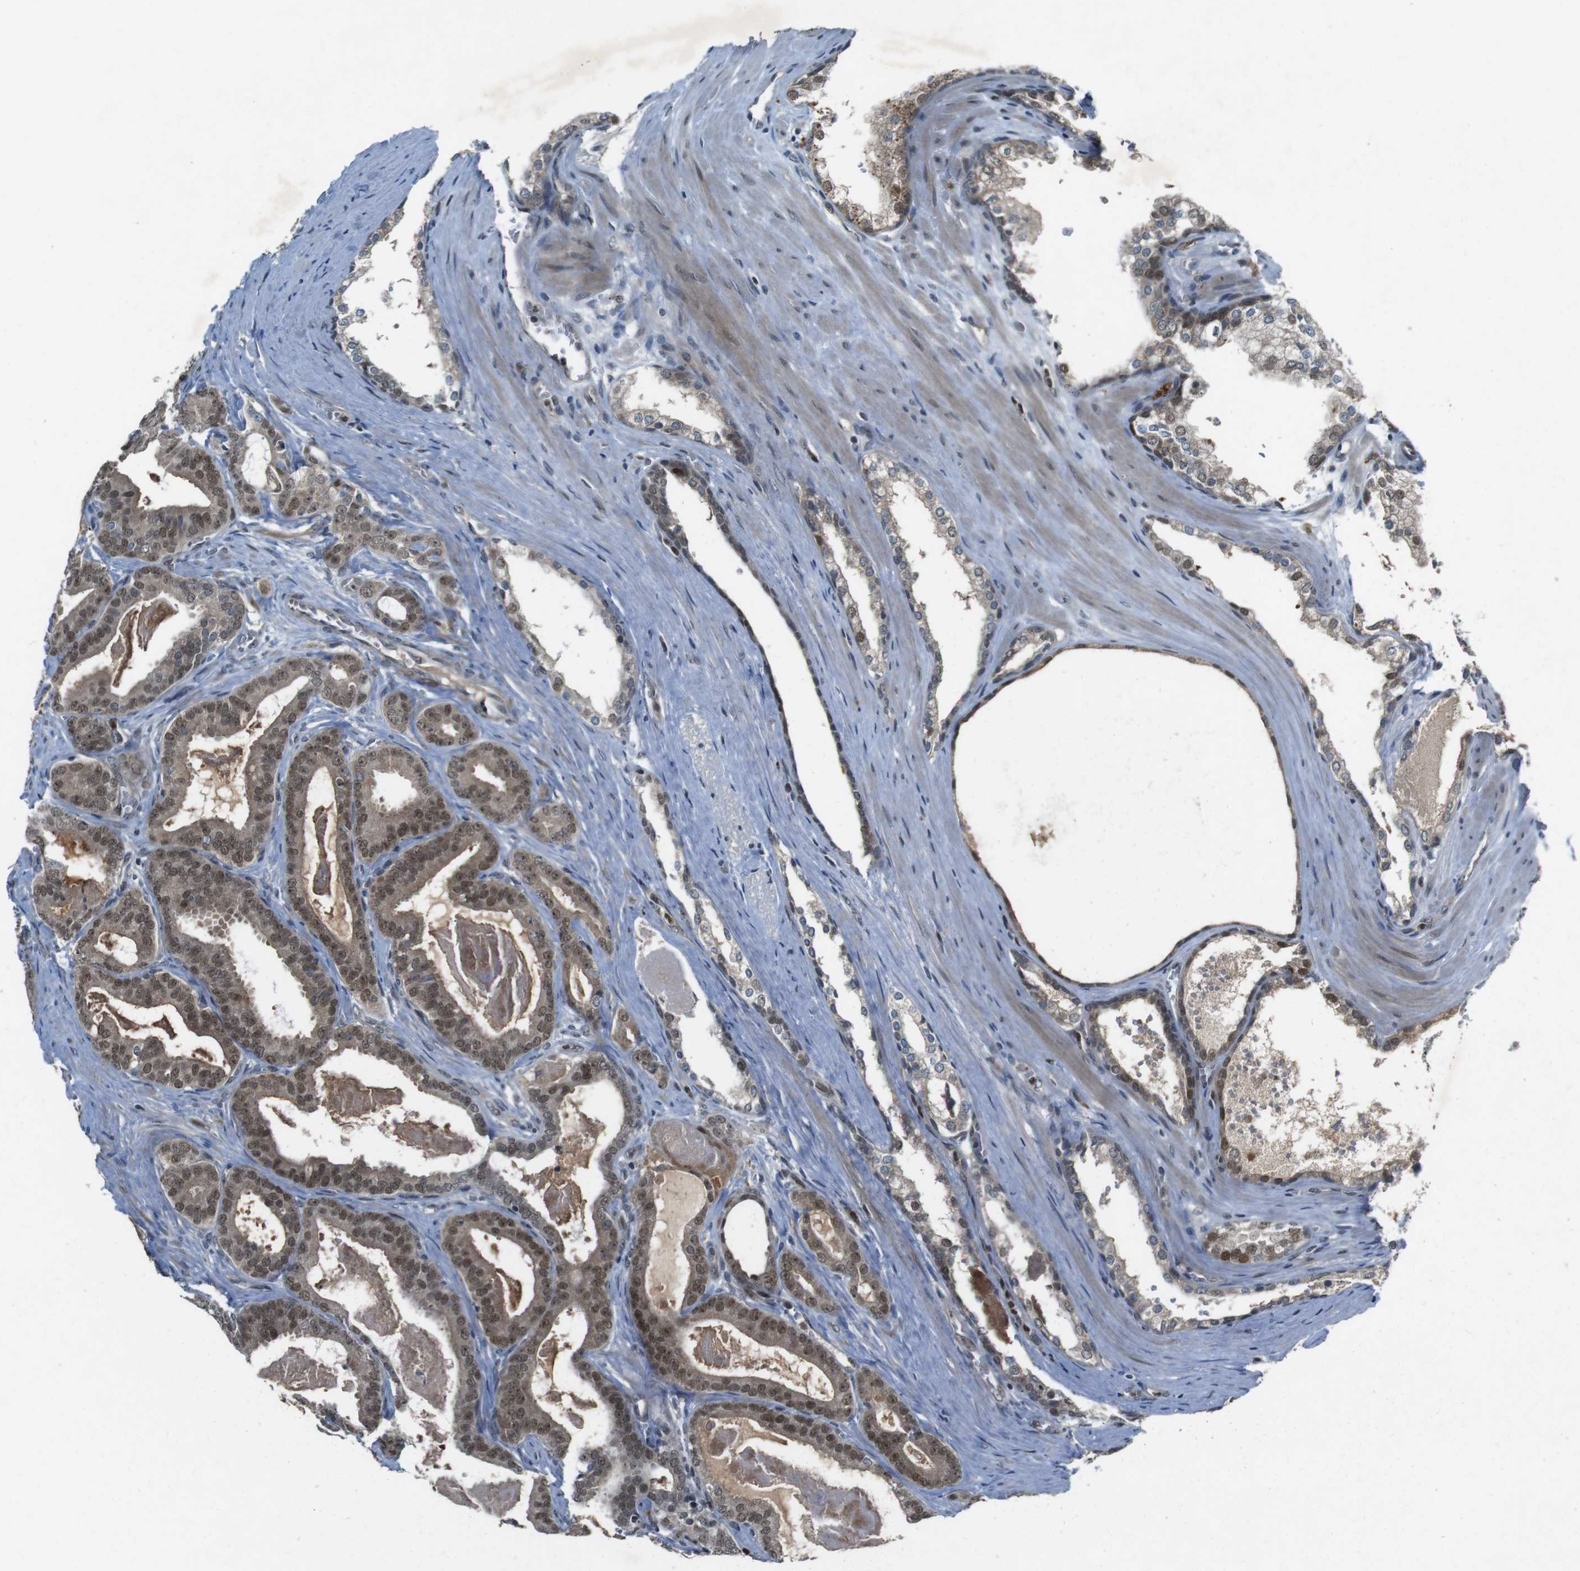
{"staining": {"intensity": "moderate", "quantity": ">75%", "location": "cytoplasmic/membranous,nuclear"}, "tissue": "prostate cancer", "cell_type": "Tumor cells", "image_type": "cancer", "snomed": [{"axis": "morphology", "description": "Adenocarcinoma, High grade"}, {"axis": "topography", "description": "Prostate"}], "caption": "Human high-grade adenocarcinoma (prostate) stained with a protein marker exhibits moderate staining in tumor cells.", "gene": "MAPKAPK5", "patient": {"sex": "male", "age": 60}}